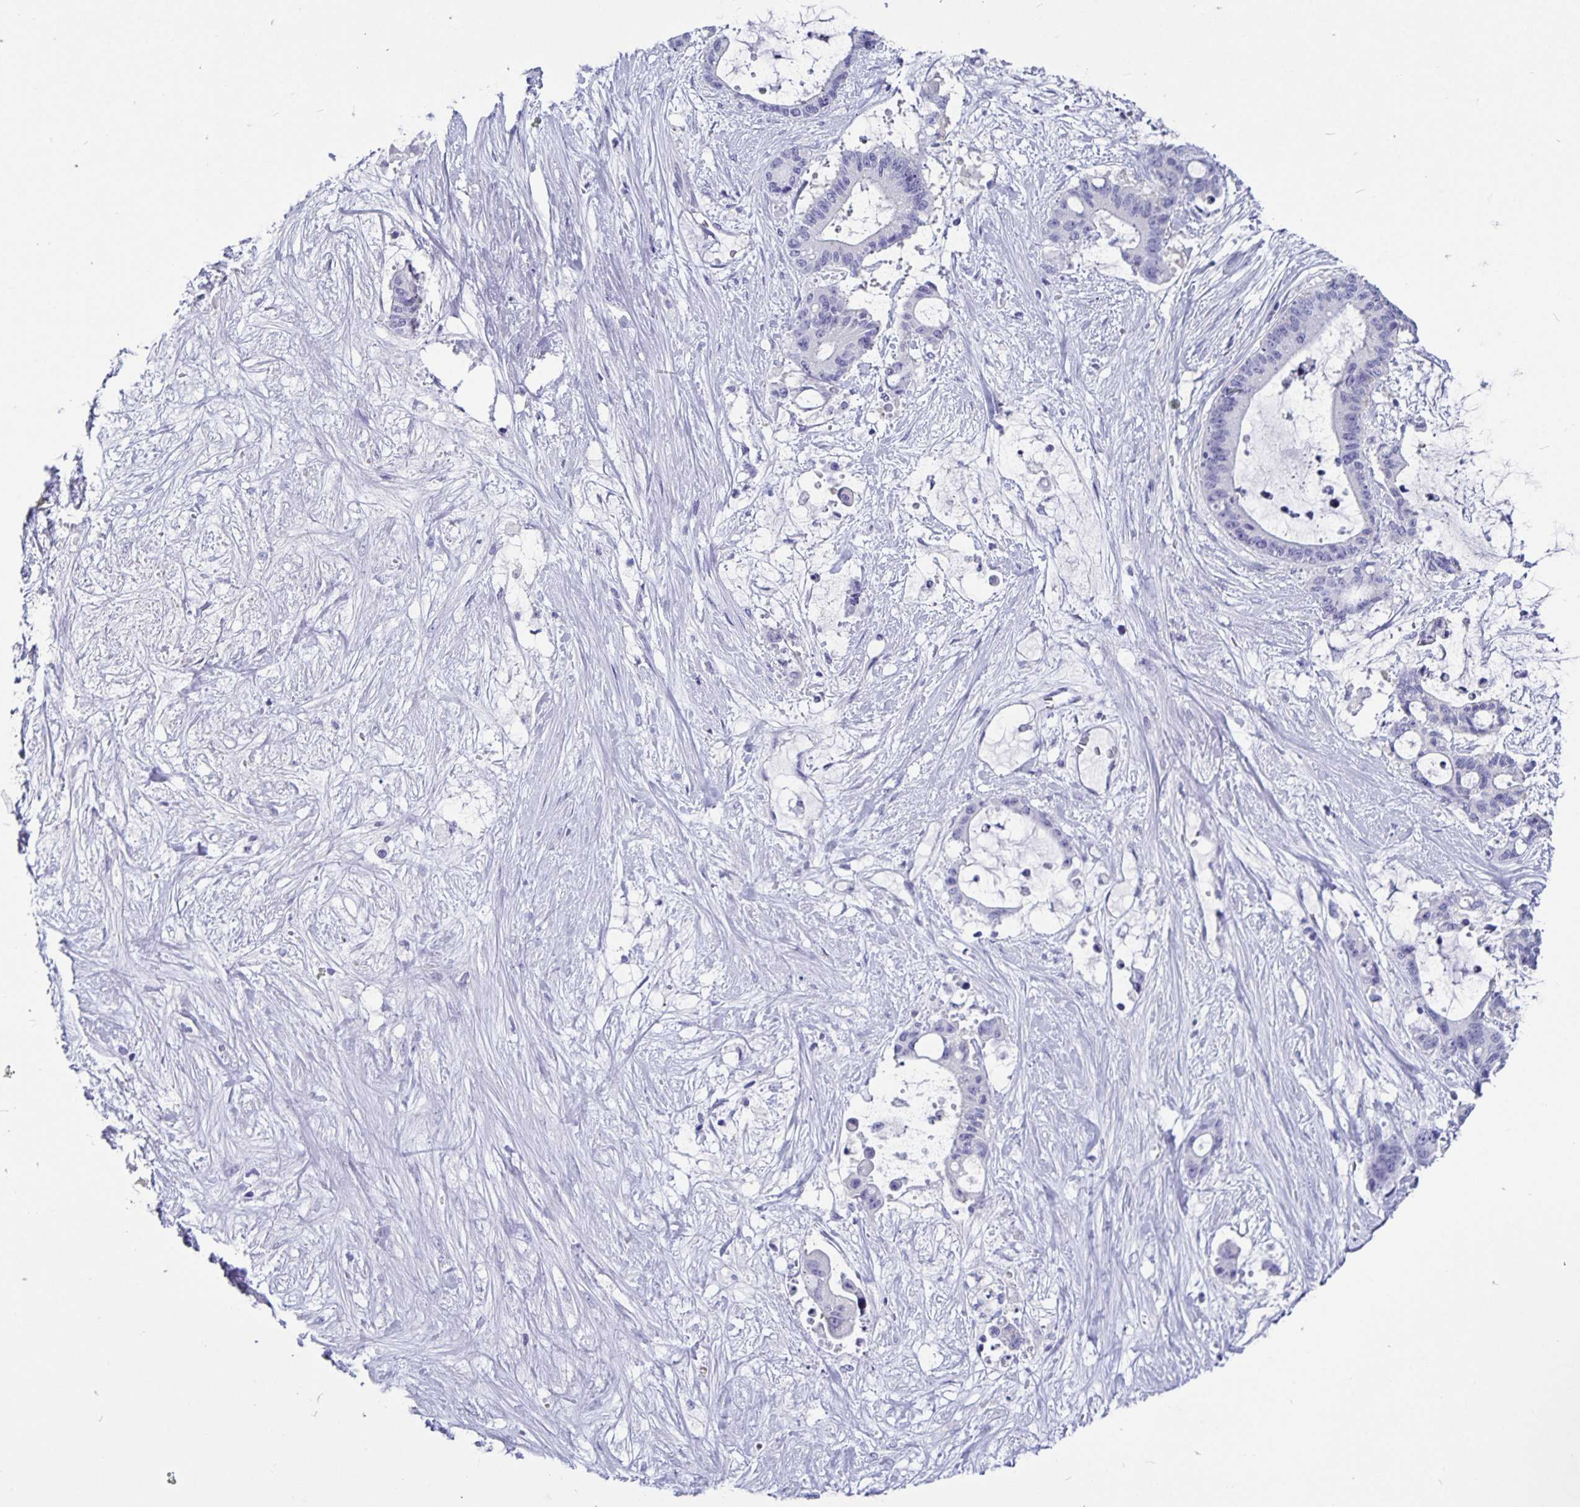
{"staining": {"intensity": "negative", "quantity": "none", "location": "none"}, "tissue": "liver cancer", "cell_type": "Tumor cells", "image_type": "cancer", "snomed": [{"axis": "morphology", "description": "Normal tissue, NOS"}, {"axis": "morphology", "description": "Cholangiocarcinoma"}, {"axis": "topography", "description": "Liver"}, {"axis": "topography", "description": "Peripheral nerve tissue"}], "caption": "This is an immunohistochemistry (IHC) histopathology image of human cholangiocarcinoma (liver). There is no positivity in tumor cells.", "gene": "ODF3B", "patient": {"sex": "female", "age": 73}}